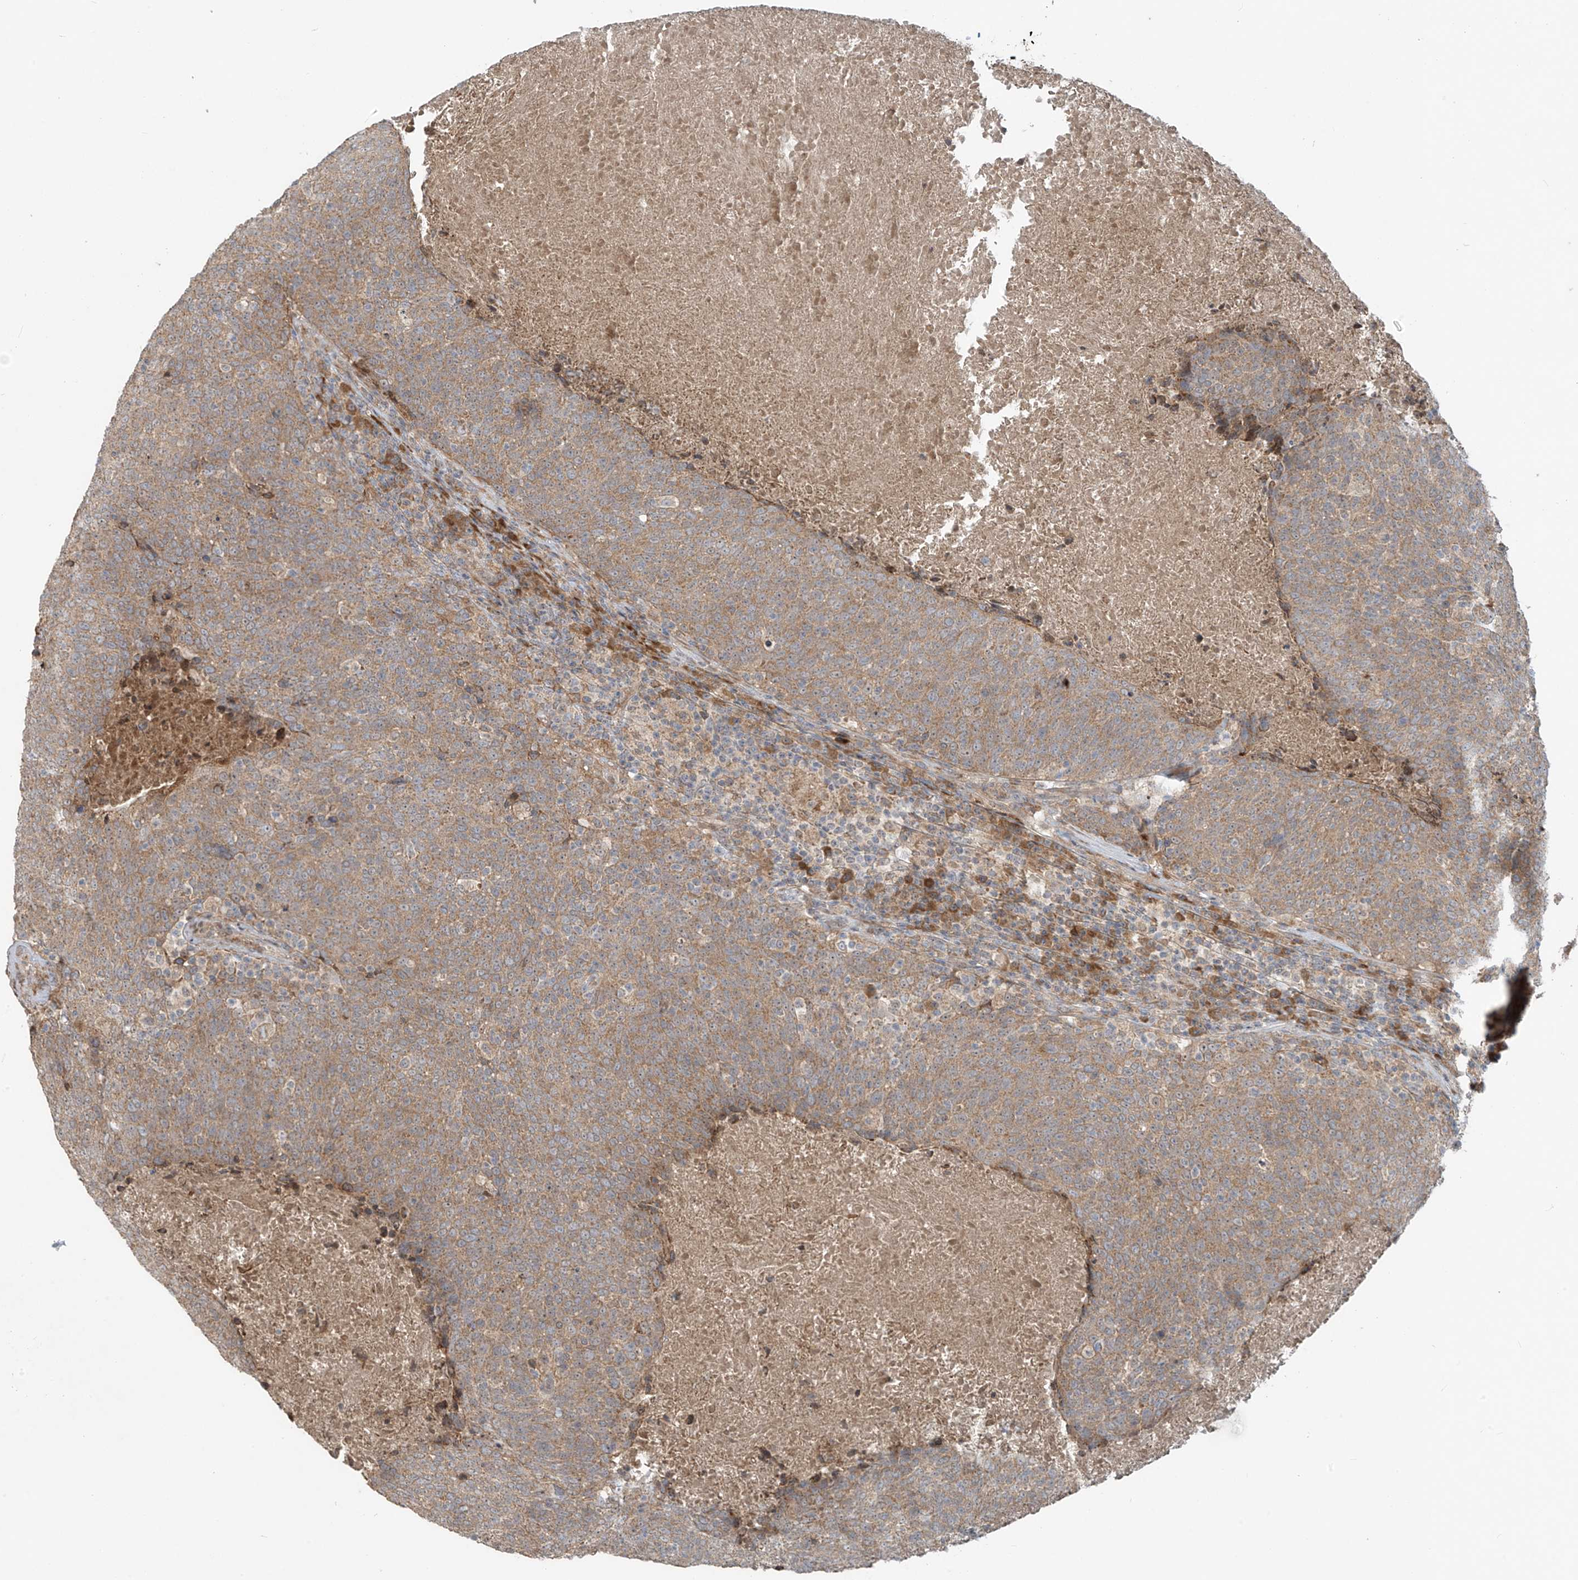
{"staining": {"intensity": "moderate", "quantity": ">75%", "location": "cytoplasmic/membranous"}, "tissue": "head and neck cancer", "cell_type": "Tumor cells", "image_type": "cancer", "snomed": [{"axis": "morphology", "description": "Squamous cell carcinoma, NOS"}, {"axis": "morphology", "description": "Squamous cell carcinoma, metastatic, NOS"}, {"axis": "topography", "description": "Lymph node"}, {"axis": "topography", "description": "Head-Neck"}], "caption": "Immunohistochemistry (IHC) staining of head and neck metastatic squamous cell carcinoma, which reveals medium levels of moderate cytoplasmic/membranous expression in about >75% of tumor cells indicating moderate cytoplasmic/membranous protein expression. The staining was performed using DAB (3,3'-diaminobenzidine) (brown) for protein detection and nuclei were counterstained in hematoxylin (blue).", "gene": "KATNIP", "patient": {"sex": "male", "age": 62}}